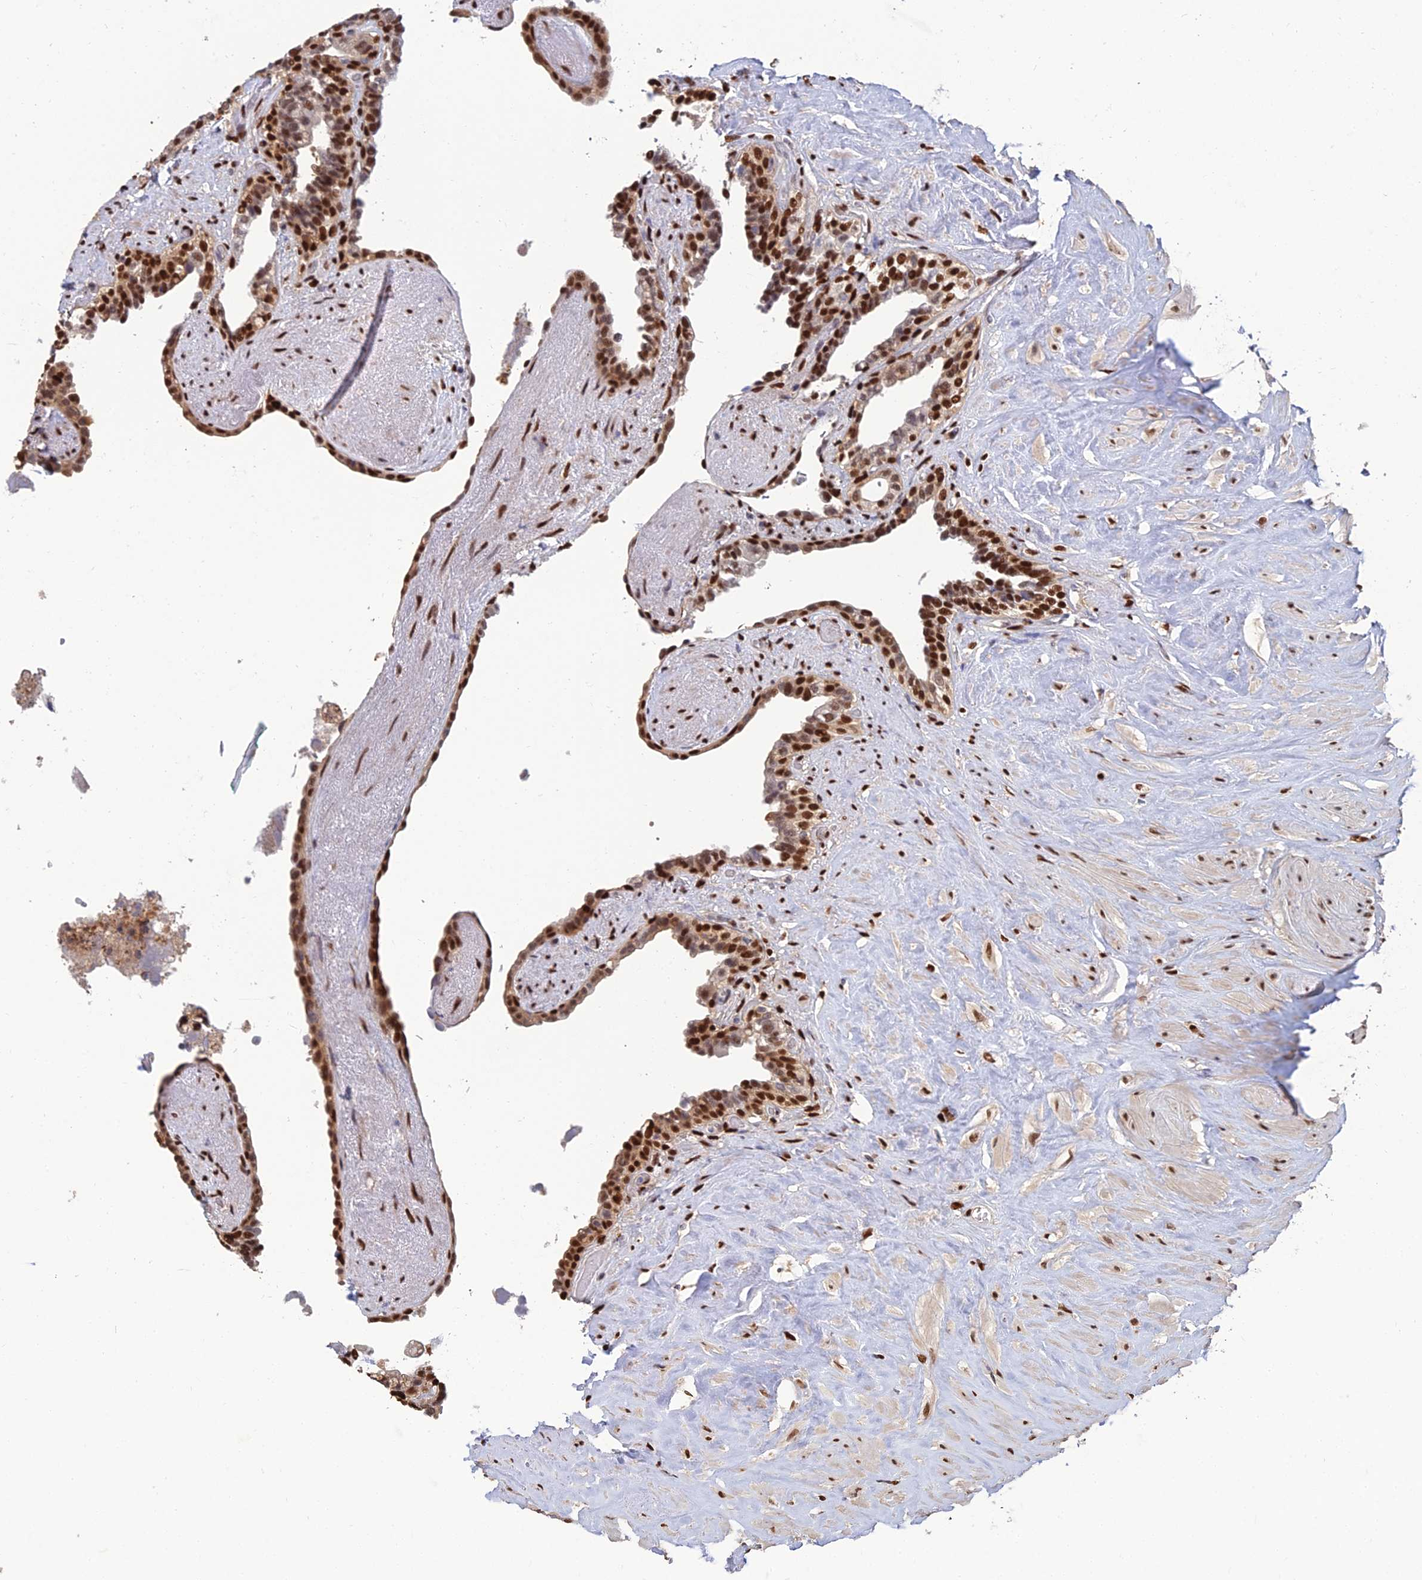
{"staining": {"intensity": "strong", "quantity": ">75%", "location": "nuclear"}, "tissue": "seminal vesicle", "cell_type": "Glandular cells", "image_type": "normal", "snomed": [{"axis": "morphology", "description": "Normal tissue, NOS"}, {"axis": "topography", "description": "Seminal veicle"}], "caption": "Immunohistochemistry (IHC) of normal human seminal vesicle reveals high levels of strong nuclear expression in approximately >75% of glandular cells.", "gene": "DNPEP", "patient": {"sex": "male", "age": 63}}